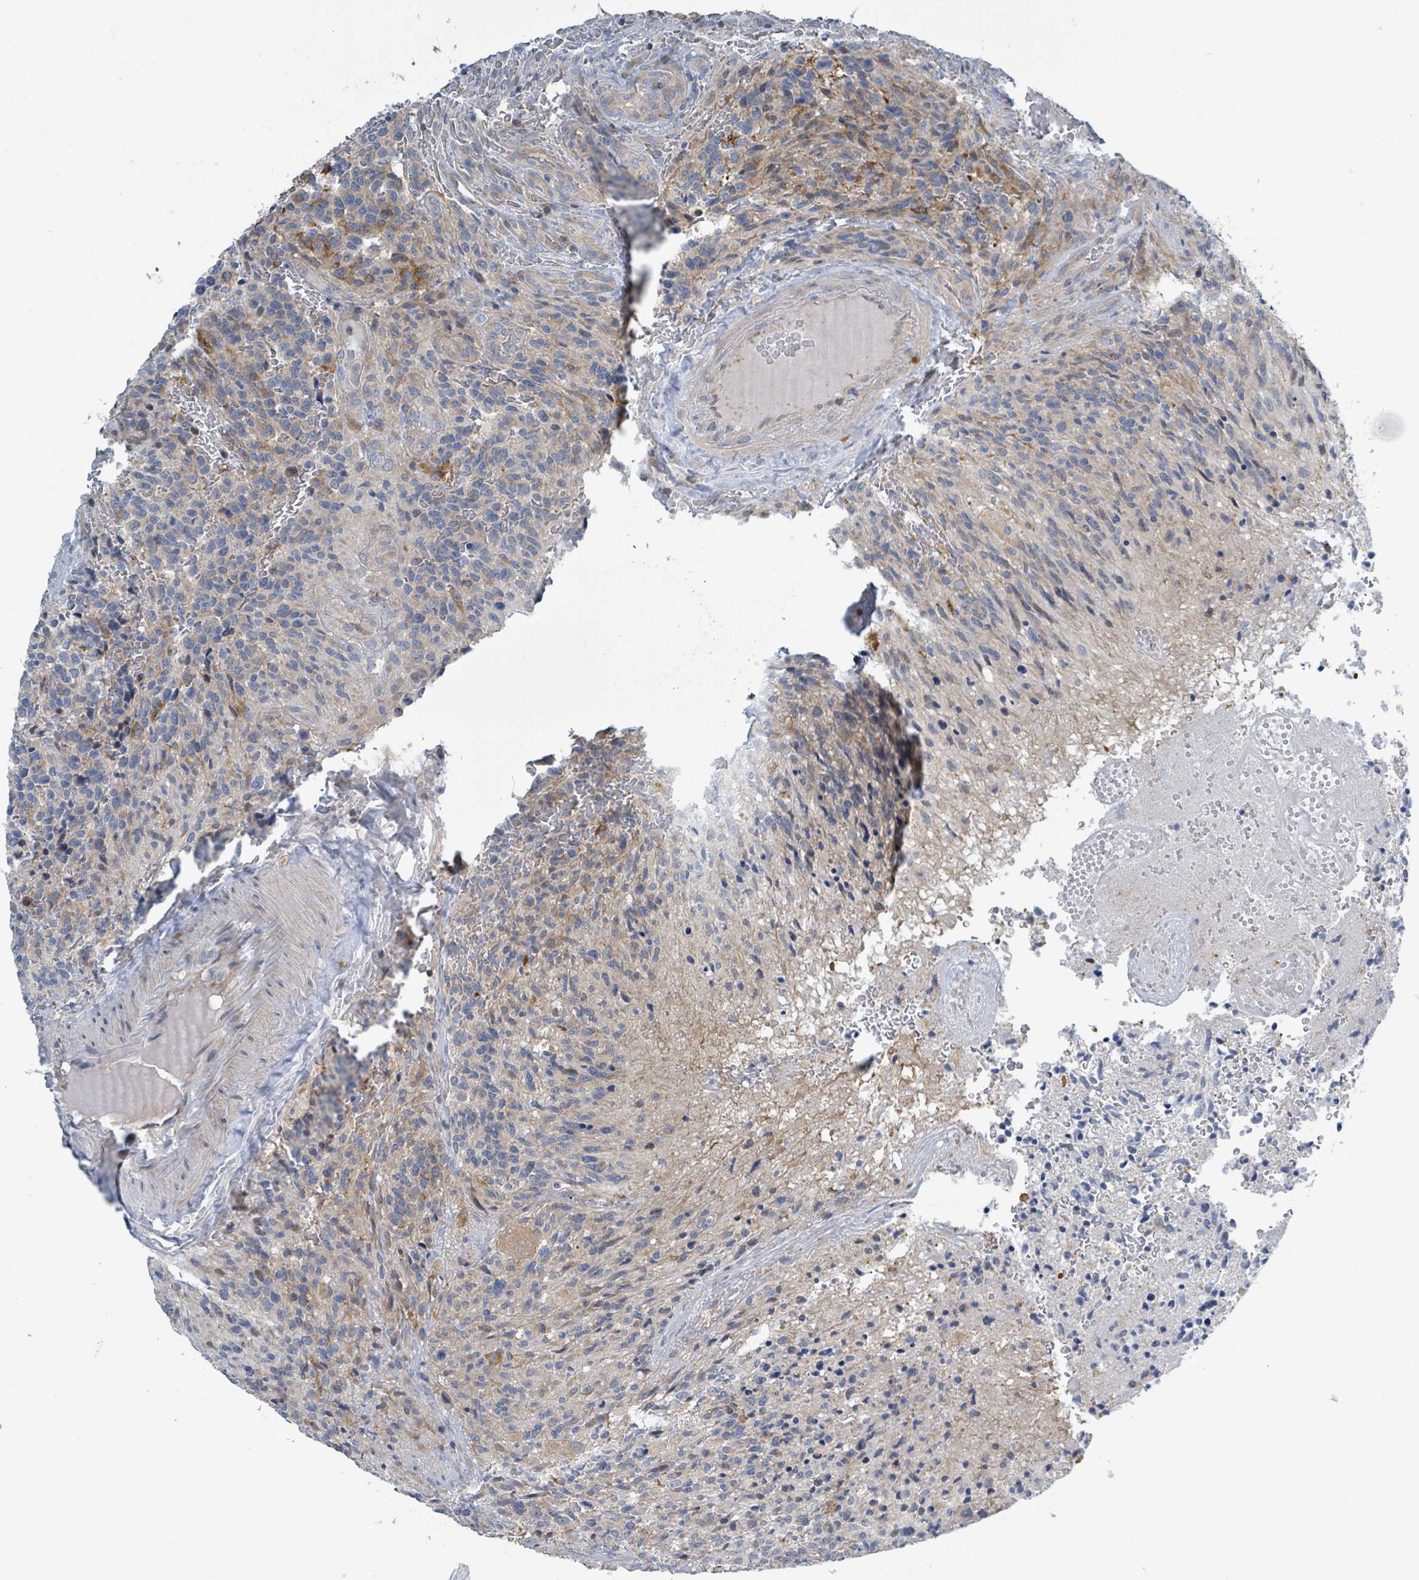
{"staining": {"intensity": "negative", "quantity": "none", "location": "none"}, "tissue": "glioma", "cell_type": "Tumor cells", "image_type": "cancer", "snomed": [{"axis": "morphology", "description": "Glioma, malignant, High grade"}, {"axis": "topography", "description": "Brain"}], "caption": "There is no significant staining in tumor cells of malignant glioma (high-grade).", "gene": "DGKZ", "patient": {"sex": "male", "age": 36}}